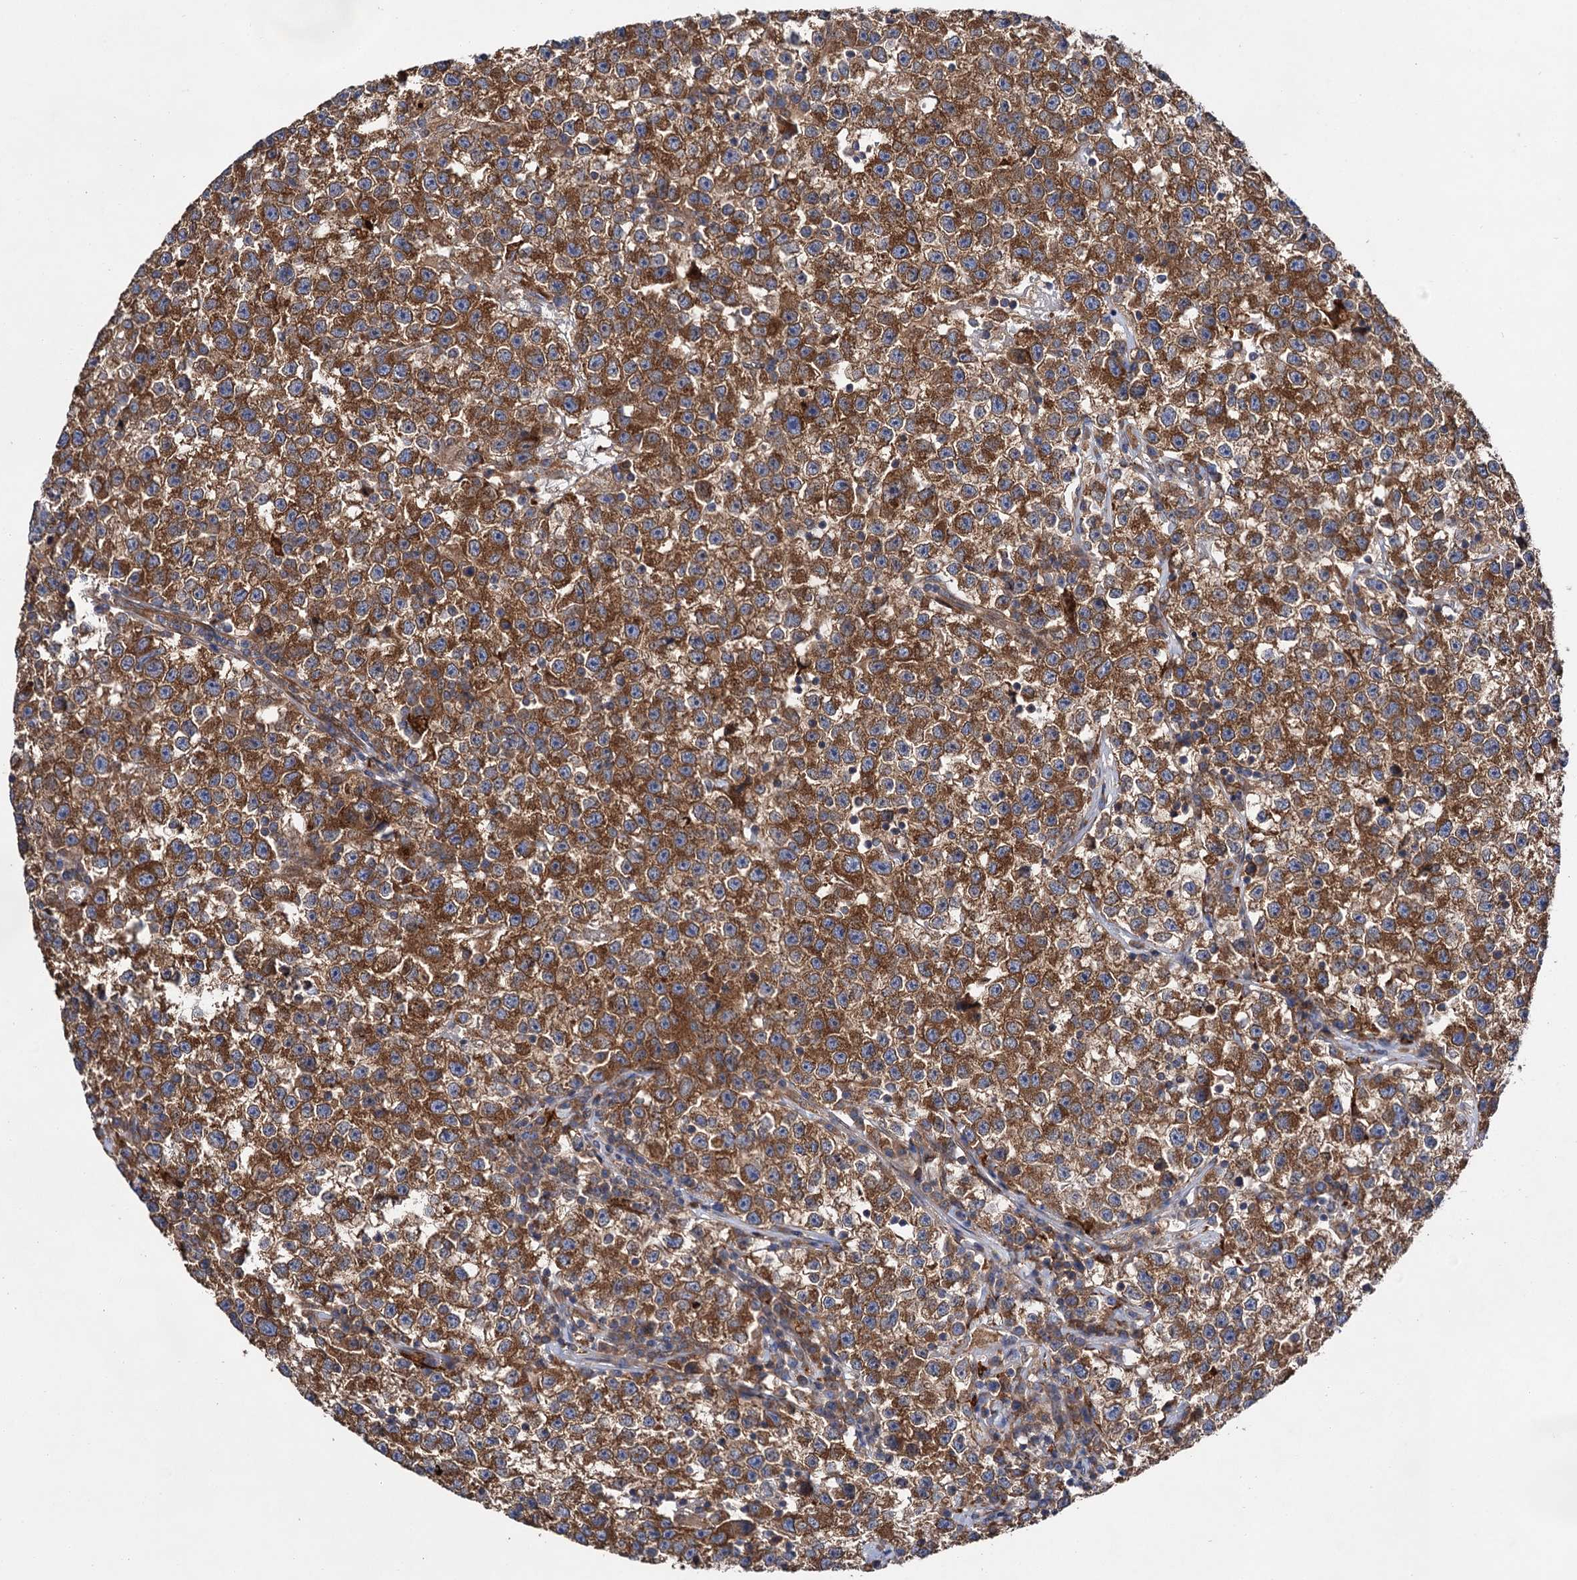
{"staining": {"intensity": "strong", "quantity": ">75%", "location": "cytoplasmic/membranous"}, "tissue": "testis cancer", "cell_type": "Tumor cells", "image_type": "cancer", "snomed": [{"axis": "morphology", "description": "Seminoma, NOS"}, {"axis": "topography", "description": "Testis"}], "caption": "A high-resolution photomicrograph shows IHC staining of testis cancer, which displays strong cytoplasmic/membranous expression in about >75% of tumor cells.", "gene": "NAA25", "patient": {"sex": "male", "age": 22}}